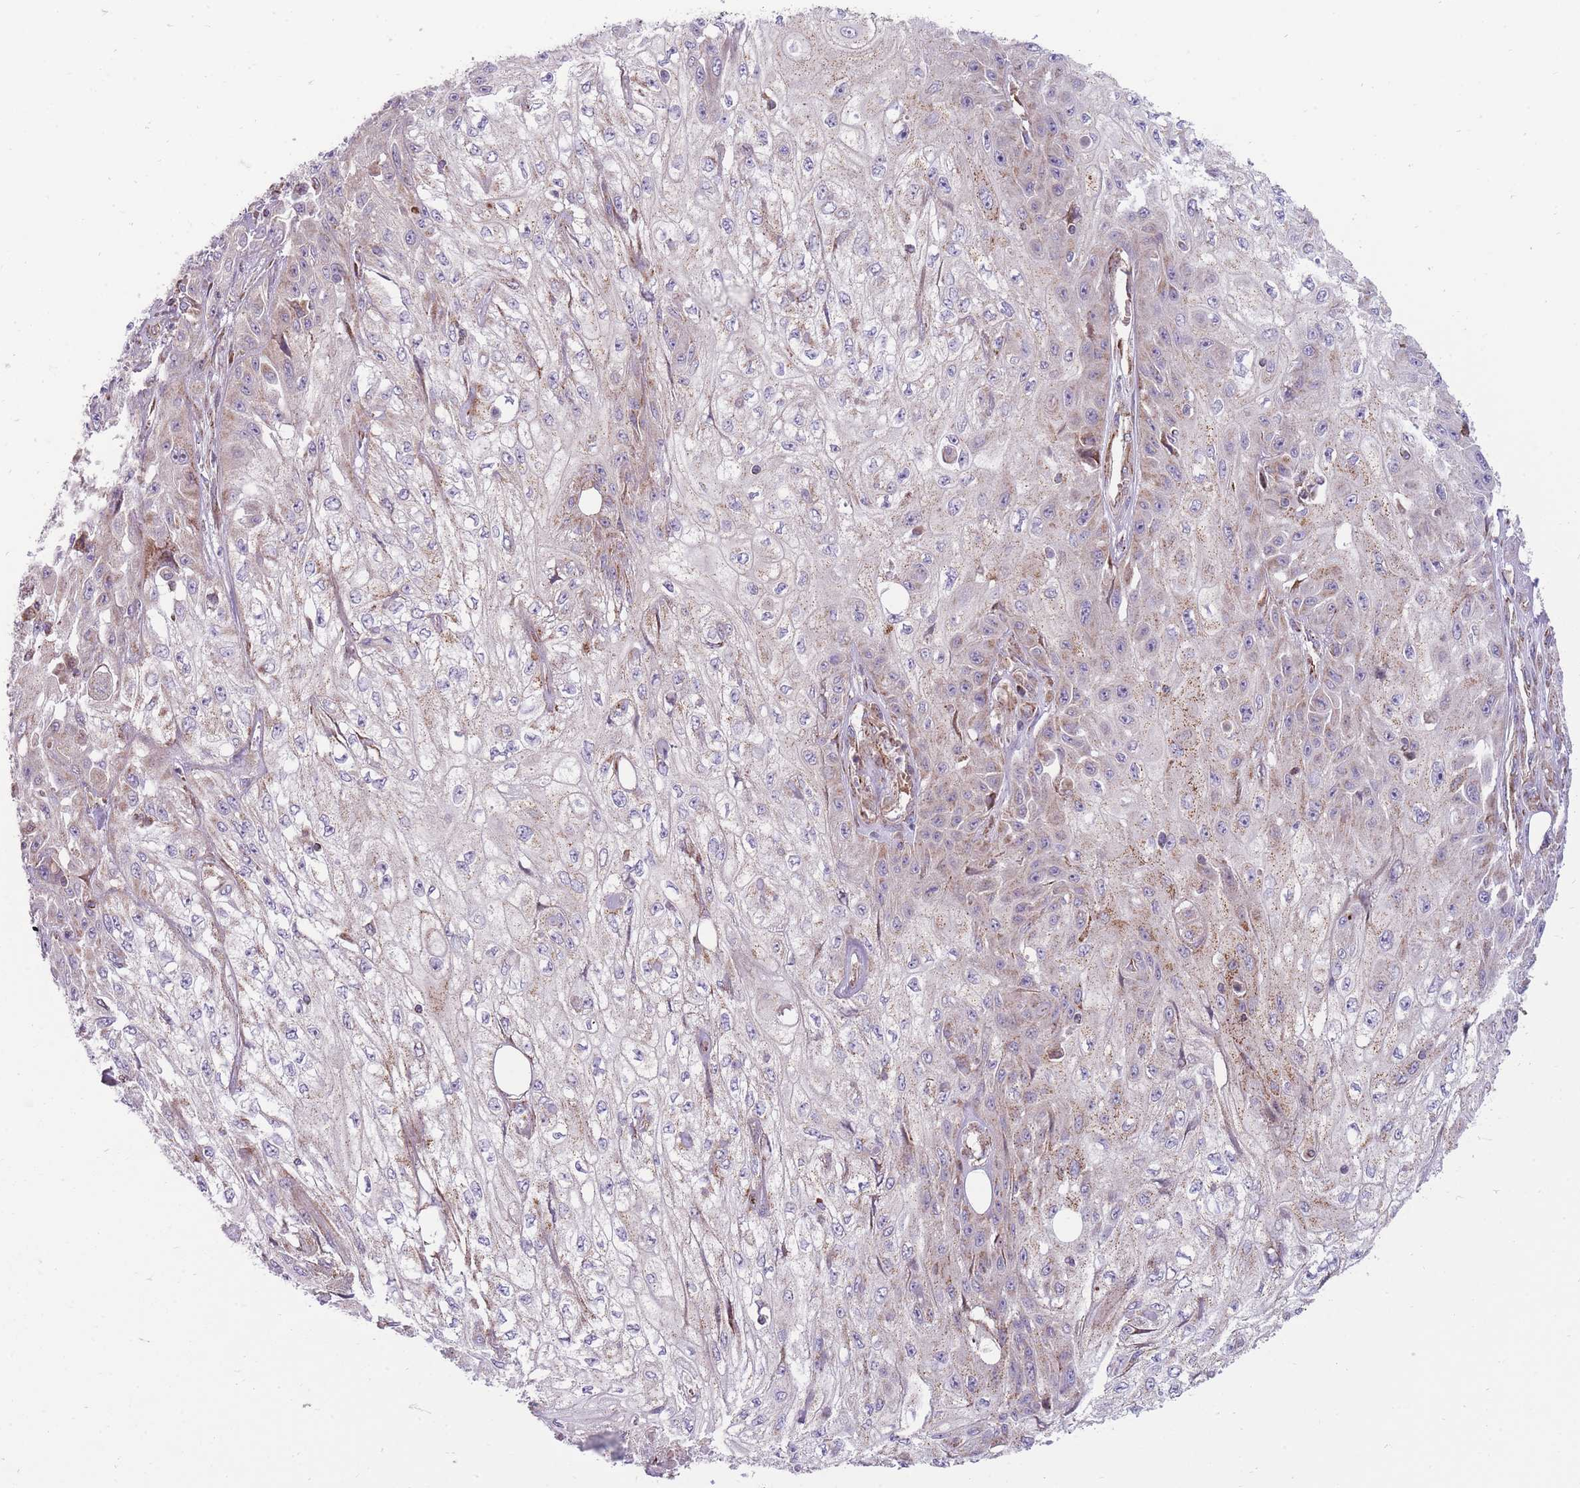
{"staining": {"intensity": "moderate", "quantity": "<25%", "location": "cytoplasmic/membranous"}, "tissue": "skin cancer", "cell_type": "Tumor cells", "image_type": "cancer", "snomed": [{"axis": "morphology", "description": "Squamous cell carcinoma, NOS"}, {"axis": "morphology", "description": "Squamous cell carcinoma, metastatic, NOS"}, {"axis": "topography", "description": "Skin"}, {"axis": "topography", "description": "Lymph node"}], "caption": "Immunohistochemical staining of human skin squamous cell carcinoma shows low levels of moderate cytoplasmic/membranous protein expression in about <25% of tumor cells.", "gene": "ANKRD10", "patient": {"sex": "male", "age": 75}}